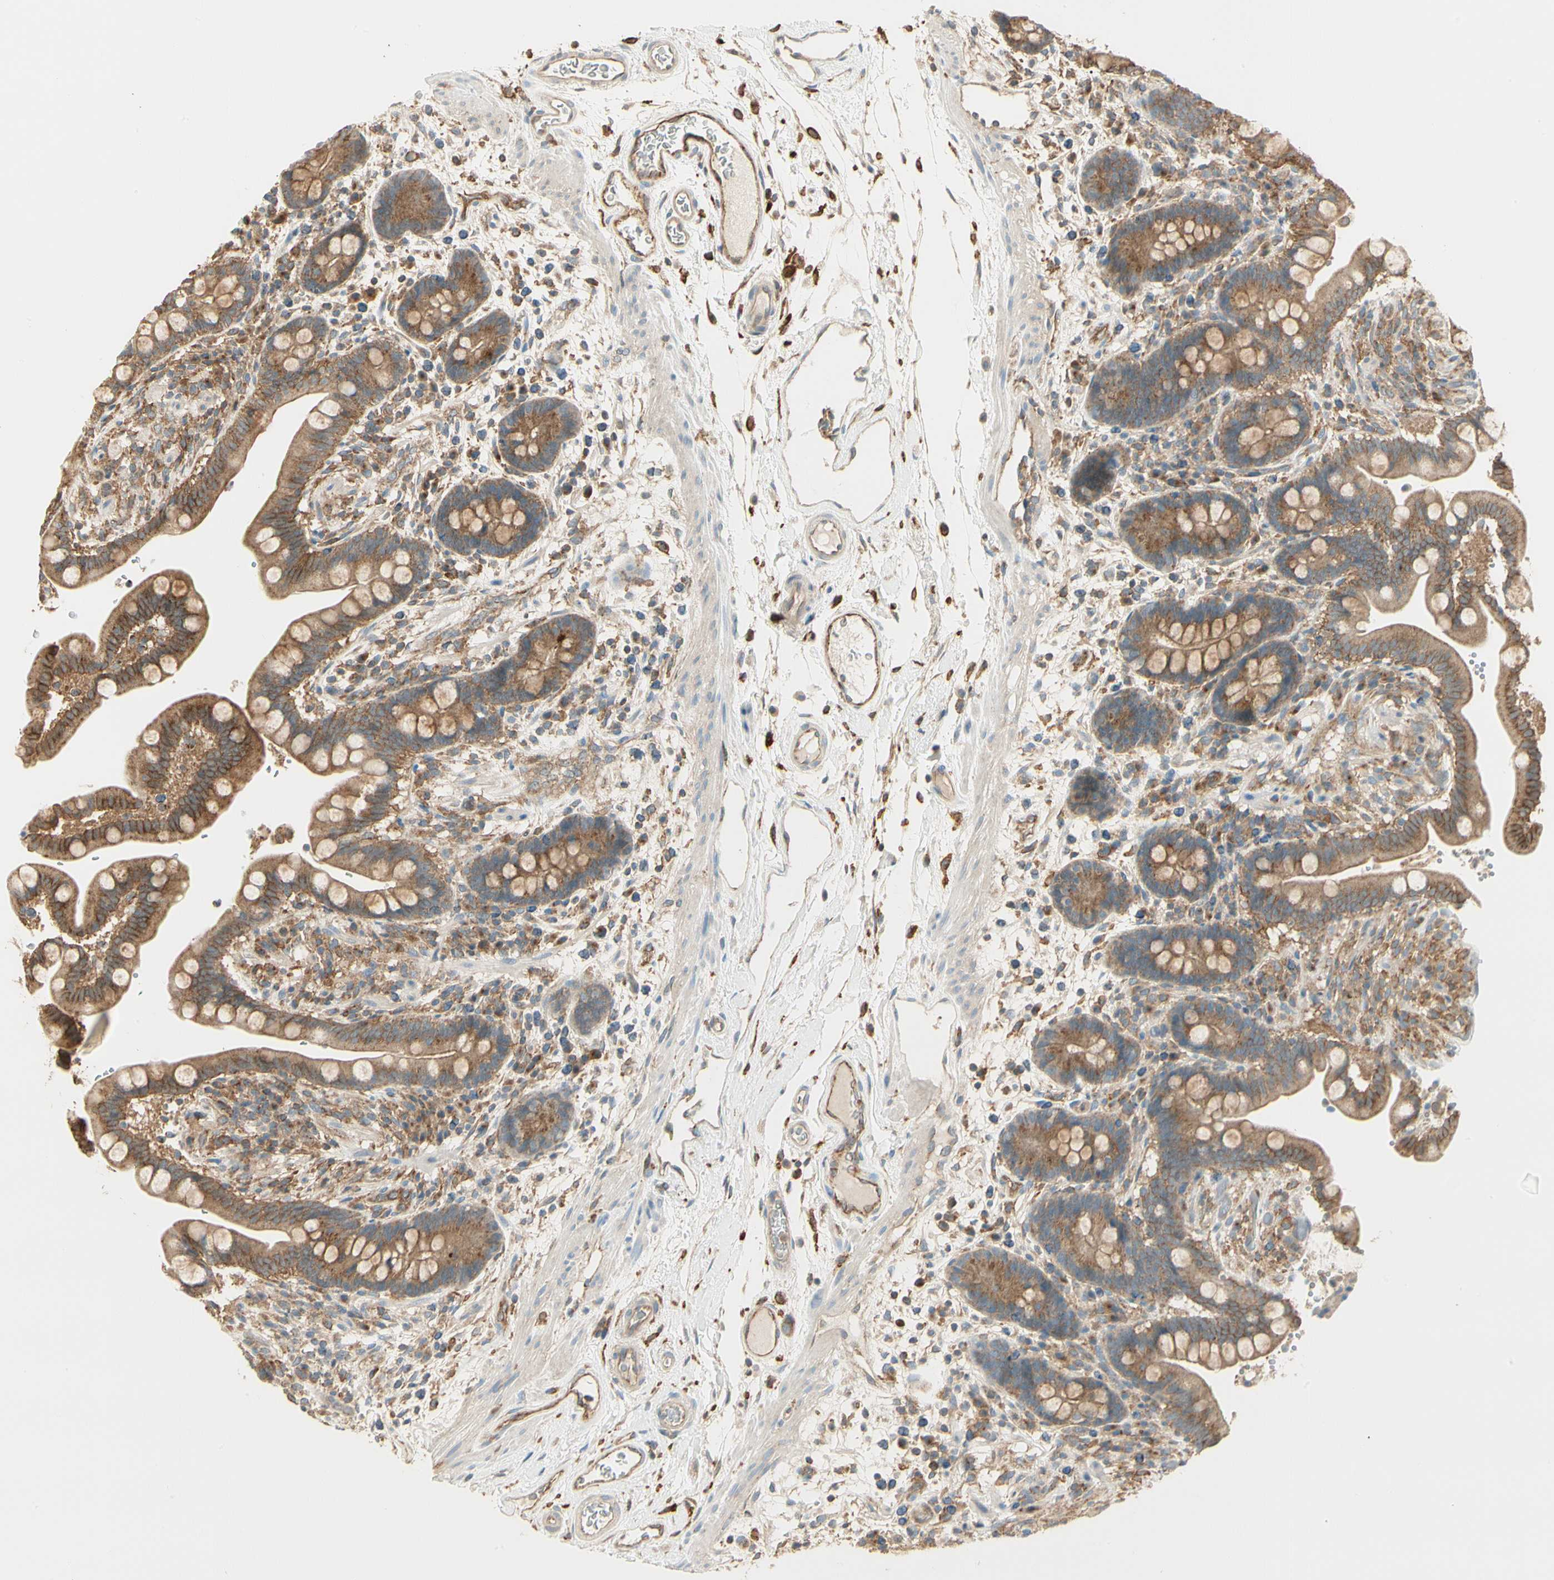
{"staining": {"intensity": "moderate", "quantity": ">75%", "location": "cytoplasmic/membranous"}, "tissue": "colon", "cell_type": "Endothelial cells", "image_type": "normal", "snomed": [{"axis": "morphology", "description": "Normal tissue, NOS"}, {"axis": "topography", "description": "Colon"}], "caption": "Protein staining shows moderate cytoplasmic/membranous expression in approximately >75% of endothelial cells in unremarkable colon.", "gene": "AGFG1", "patient": {"sex": "male", "age": 73}}